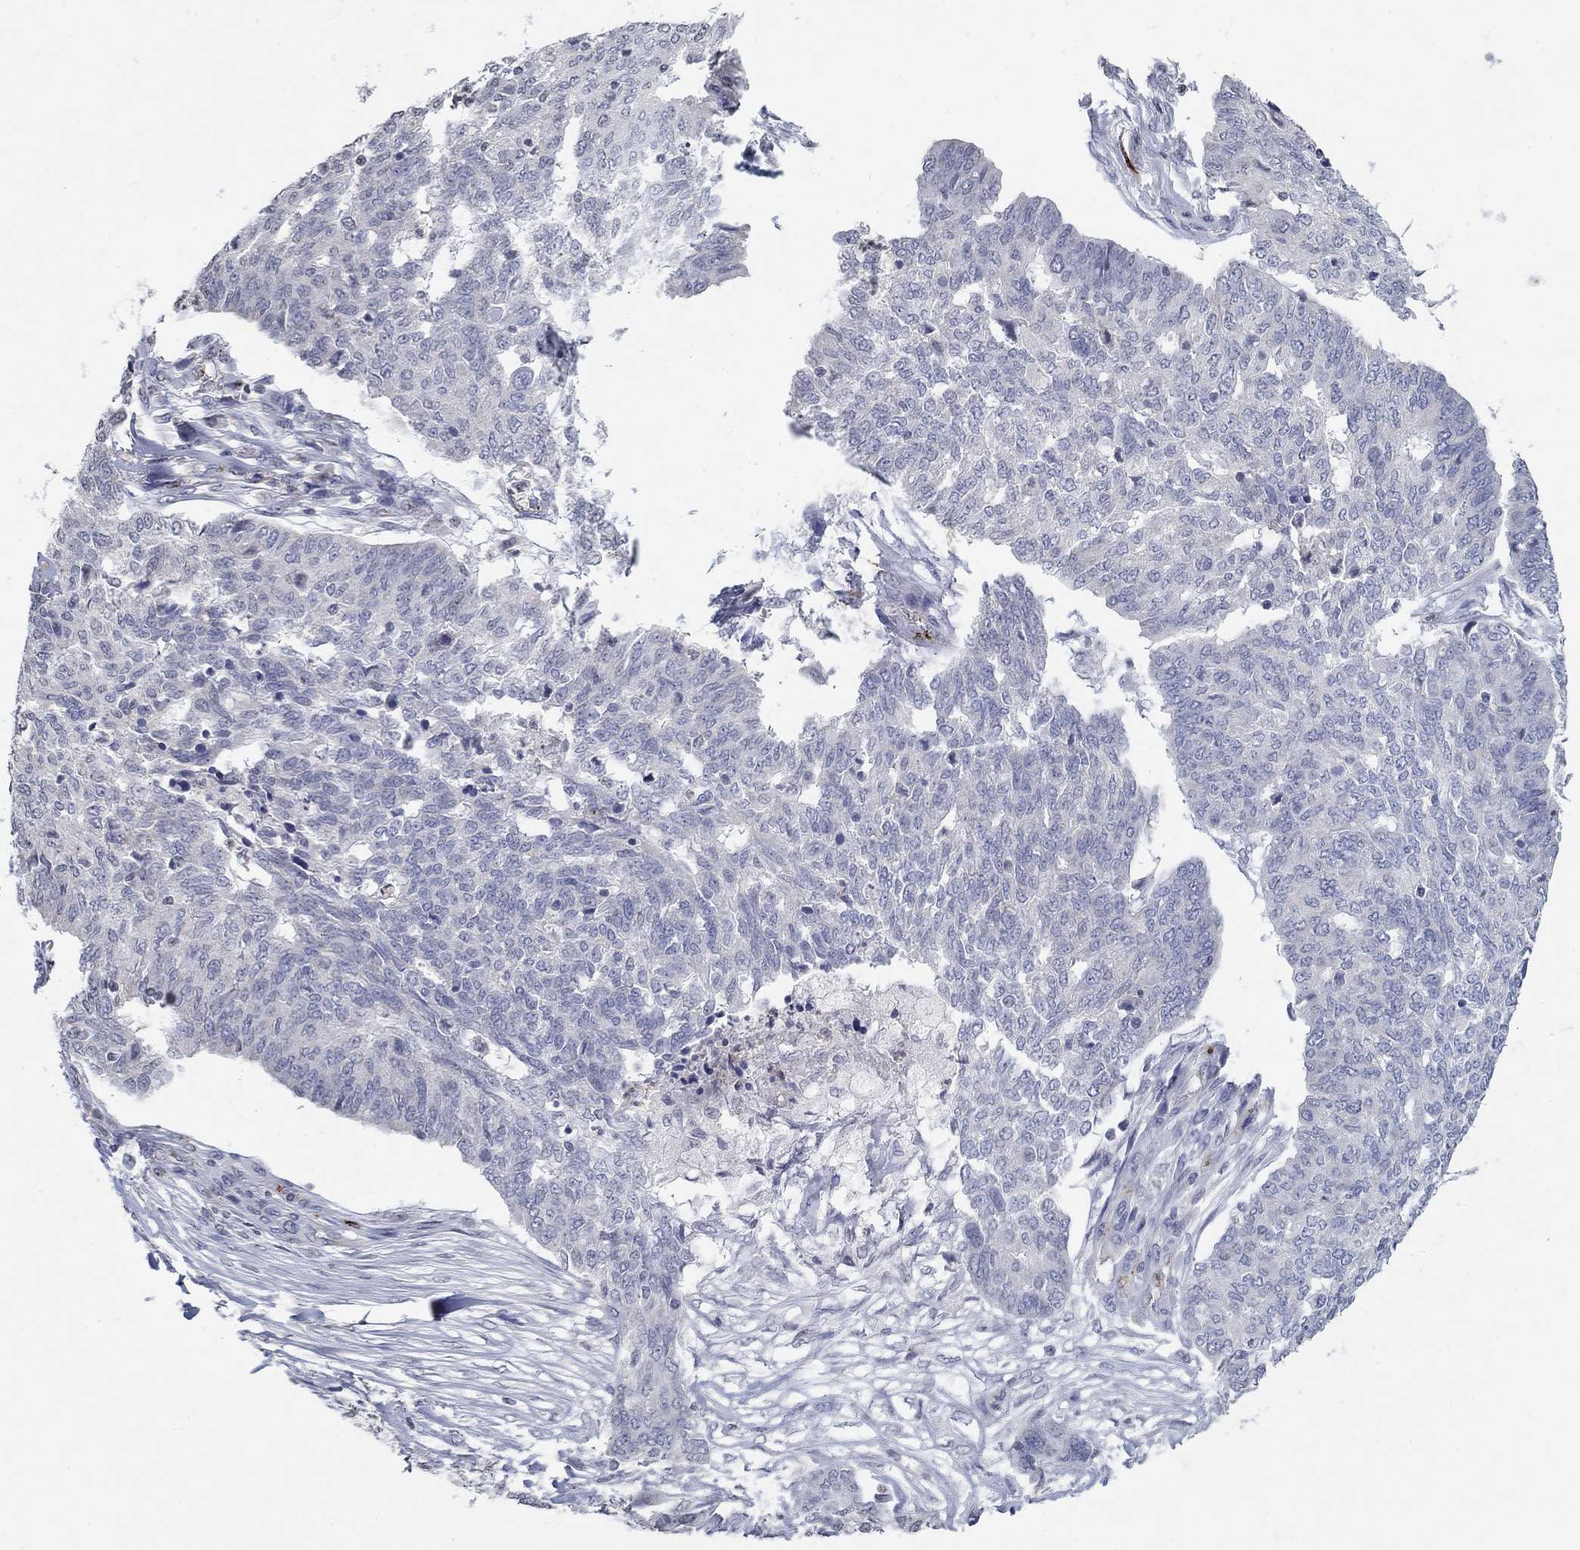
{"staining": {"intensity": "negative", "quantity": "none", "location": "none"}, "tissue": "ovarian cancer", "cell_type": "Tumor cells", "image_type": "cancer", "snomed": [{"axis": "morphology", "description": "Cystadenocarcinoma, serous, NOS"}, {"axis": "topography", "description": "Ovary"}], "caption": "Tumor cells are negative for protein expression in human ovarian cancer (serous cystadenocarcinoma).", "gene": "TINAG", "patient": {"sex": "female", "age": 67}}